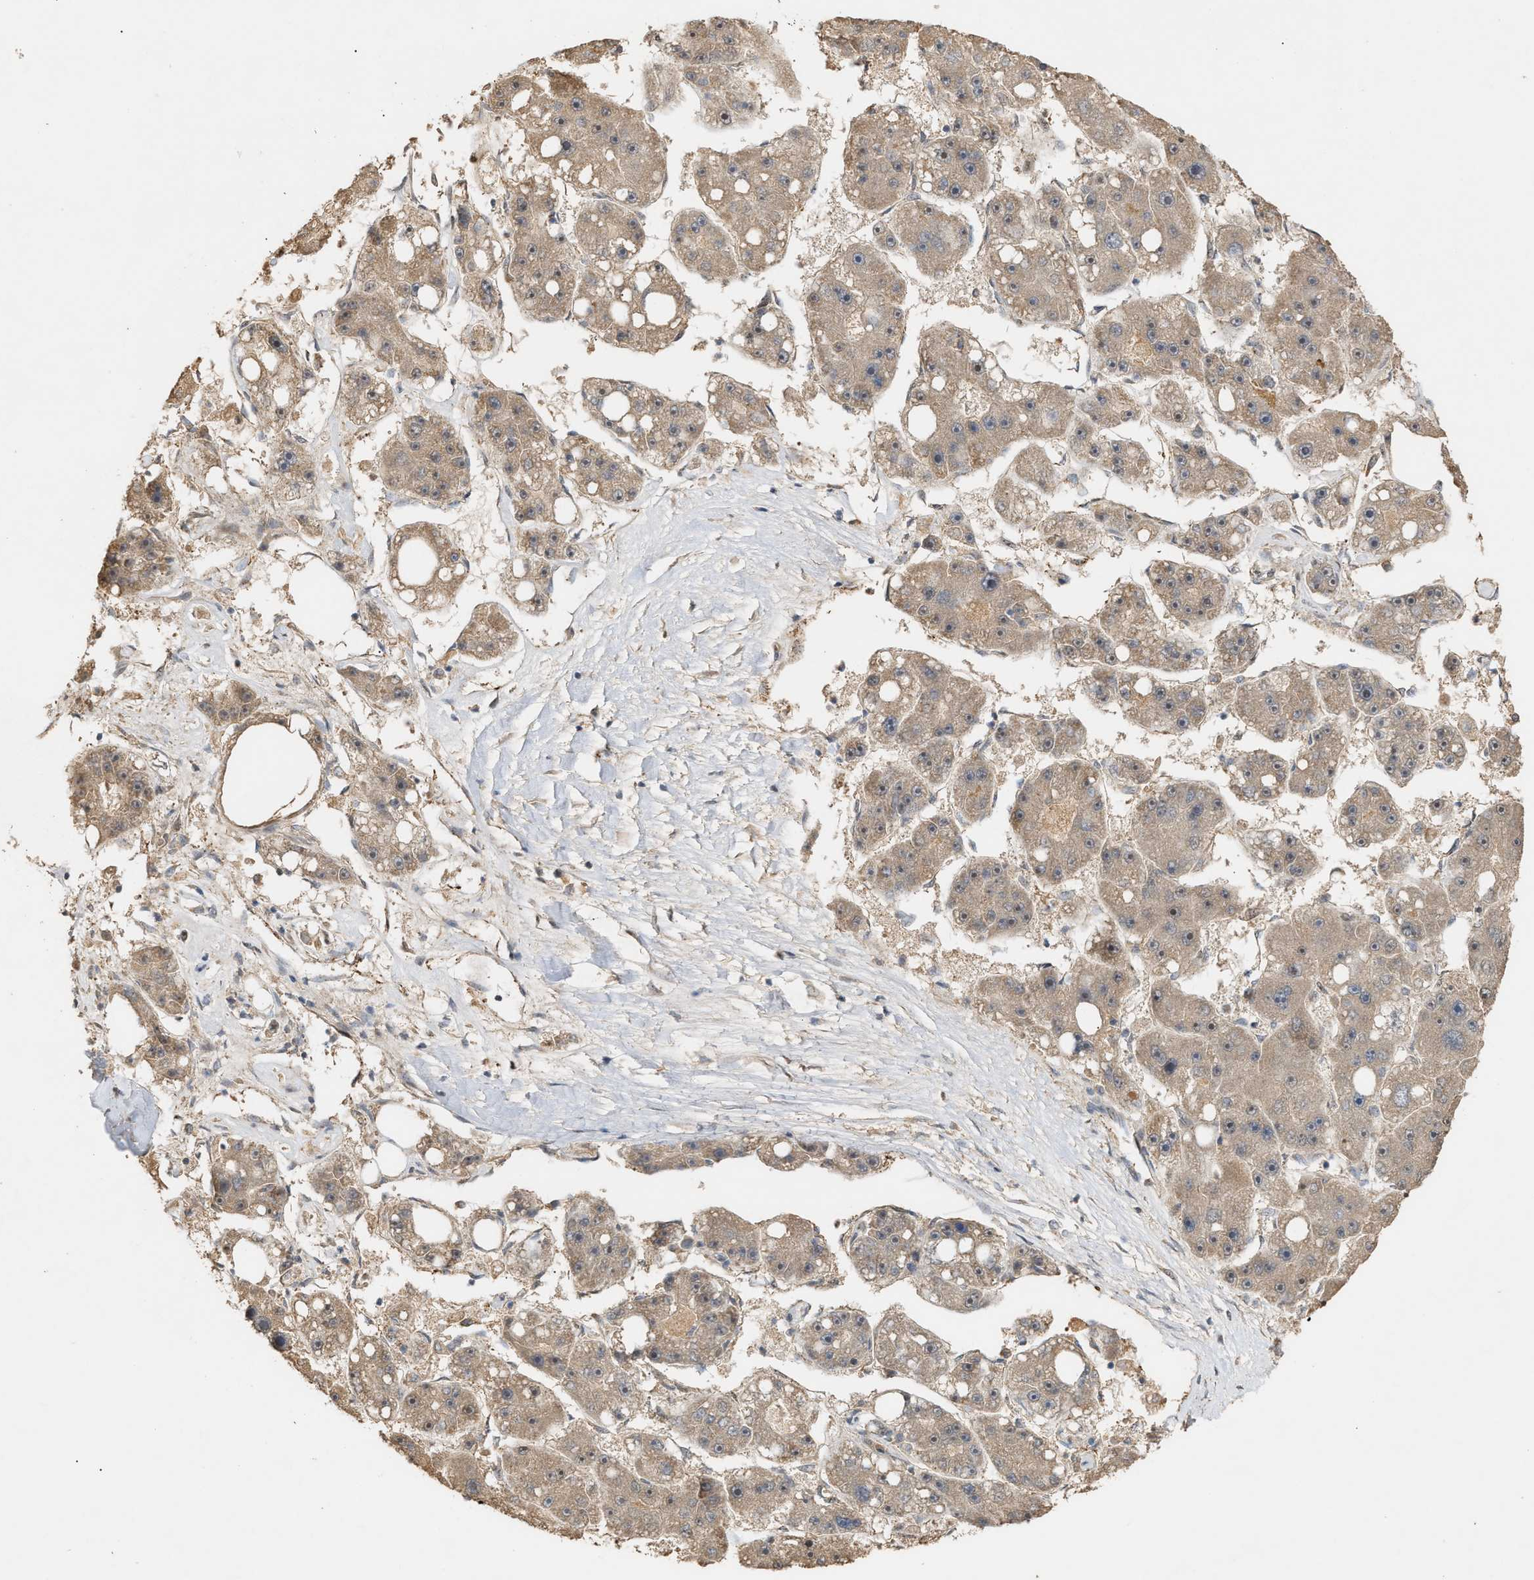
{"staining": {"intensity": "negative", "quantity": "none", "location": "none"}, "tissue": "liver cancer", "cell_type": "Tumor cells", "image_type": "cancer", "snomed": [{"axis": "morphology", "description": "Carcinoma, Hepatocellular, NOS"}, {"axis": "topography", "description": "Liver"}], "caption": "The histopathology image exhibits no staining of tumor cells in liver cancer (hepatocellular carcinoma). (Stains: DAB immunohistochemistry with hematoxylin counter stain, Microscopy: brightfield microscopy at high magnification).", "gene": "ZFAND5", "patient": {"sex": "female", "age": 61}}